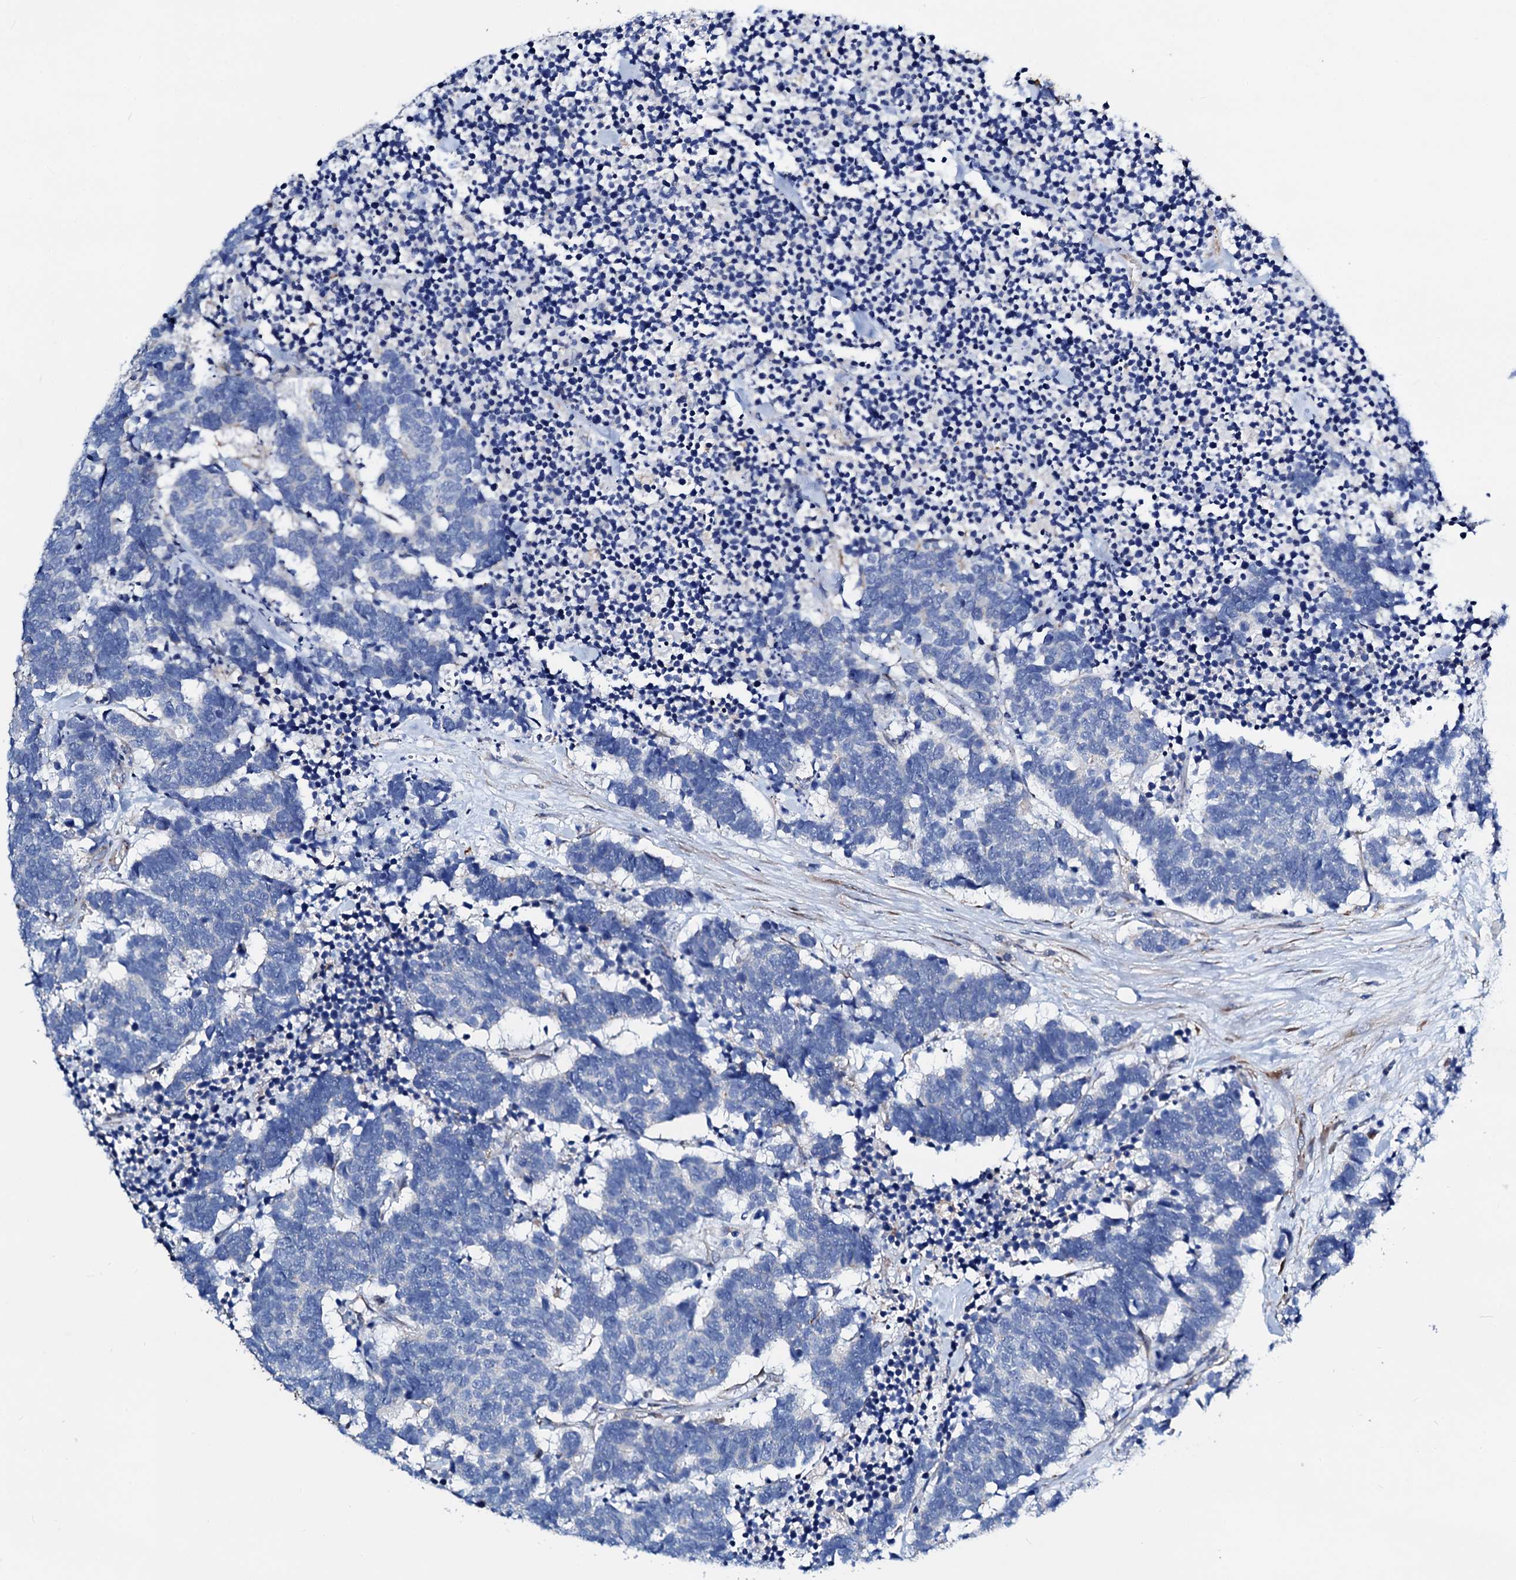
{"staining": {"intensity": "negative", "quantity": "none", "location": "none"}, "tissue": "carcinoid", "cell_type": "Tumor cells", "image_type": "cancer", "snomed": [{"axis": "morphology", "description": "Carcinoma, NOS"}, {"axis": "morphology", "description": "Carcinoid, malignant, NOS"}, {"axis": "topography", "description": "Urinary bladder"}], "caption": "High magnification brightfield microscopy of carcinoid stained with DAB (brown) and counterstained with hematoxylin (blue): tumor cells show no significant positivity.", "gene": "GCOM1", "patient": {"sex": "male", "age": 57}}